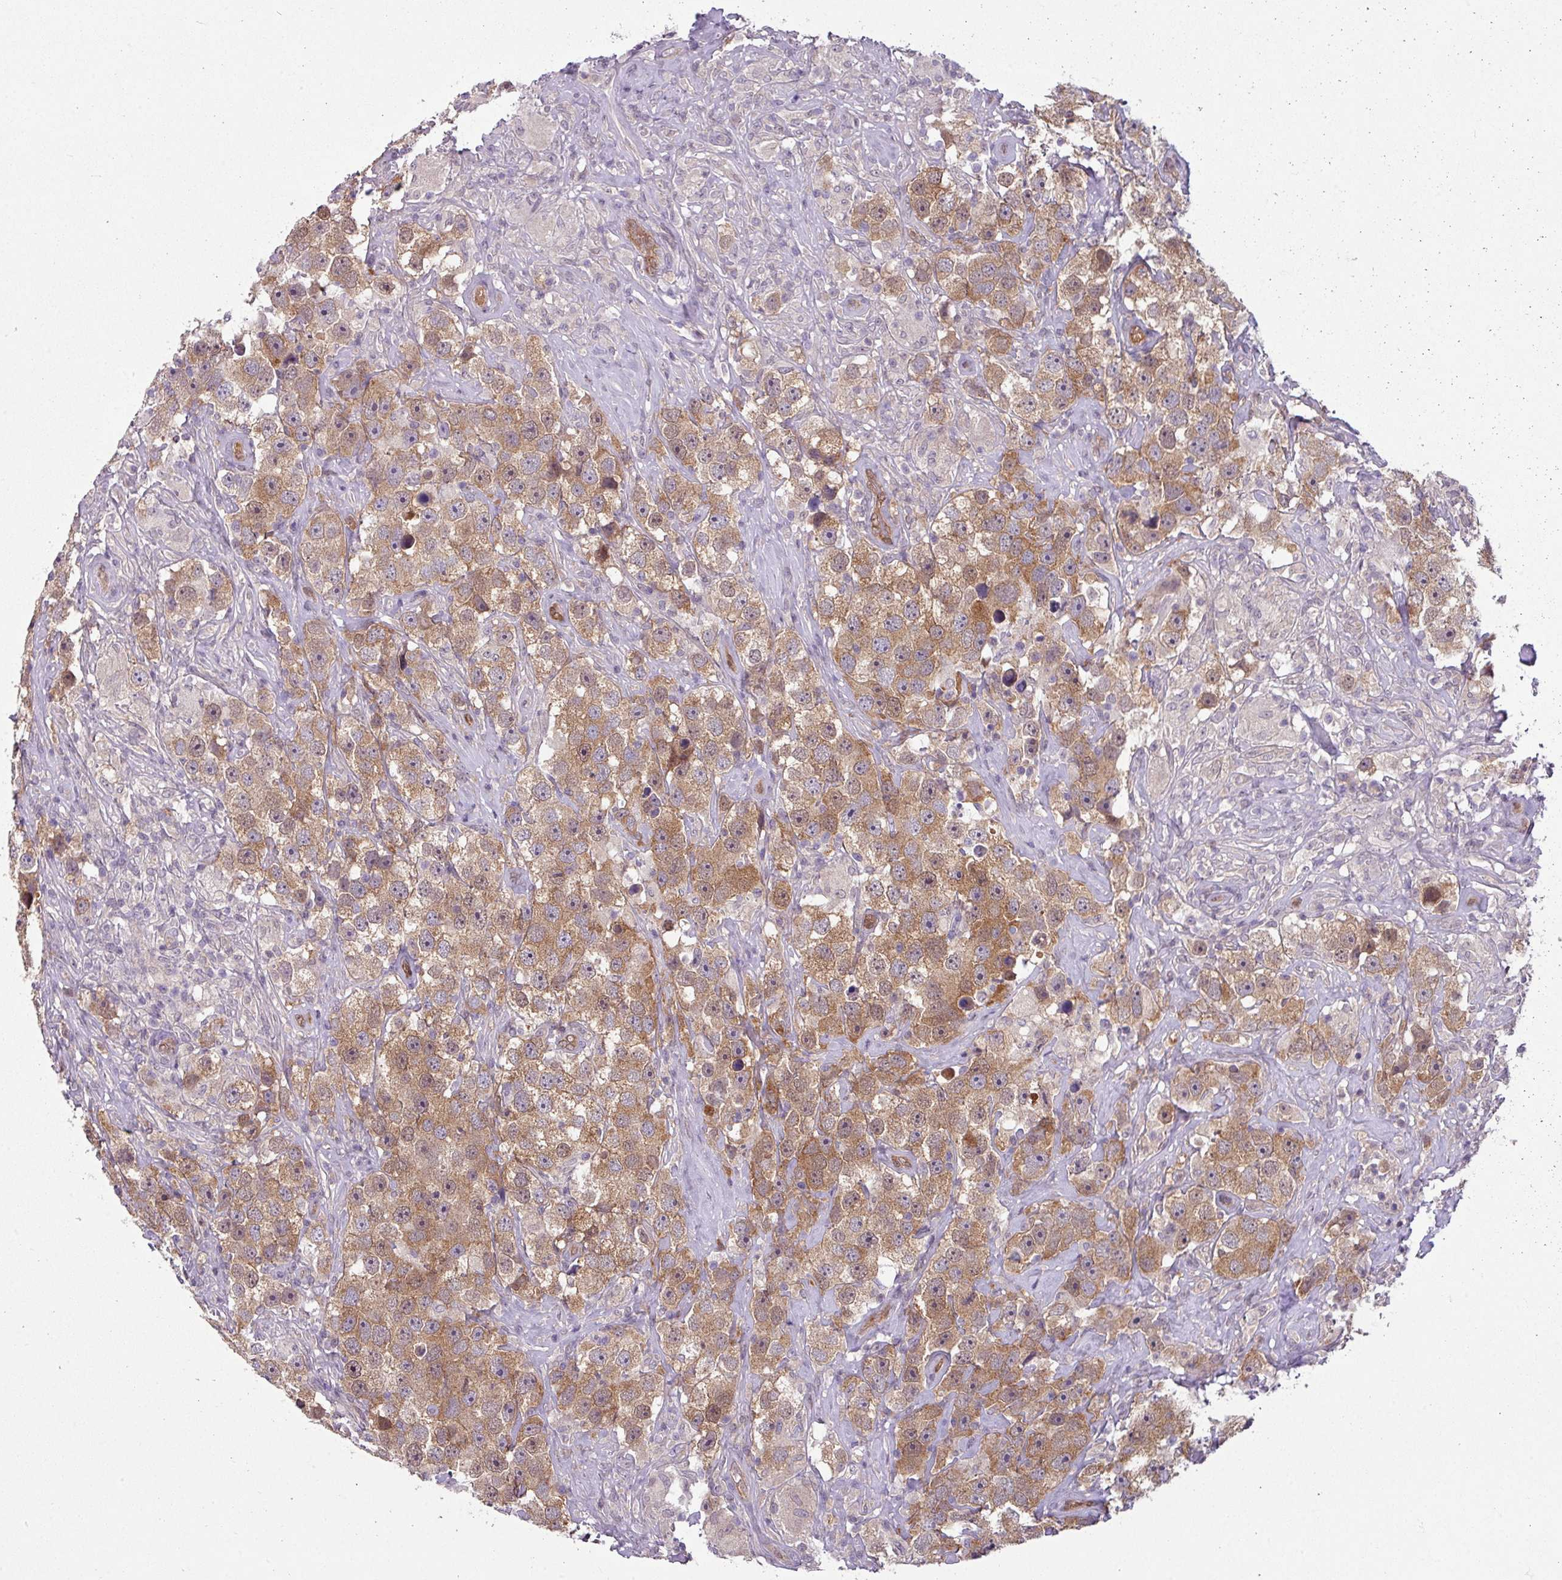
{"staining": {"intensity": "moderate", "quantity": ">75%", "location": "cytoplasmic/membranous"}, "tissue": "testis cancer", "cell_type": "Tumor cells", "image_type": "cancer", "snomed": [{"axis": "morphology", "description": "Seminoma, NOS"}, {"axis": "topography", "description": "Testis"}], "caption": "Moderate cytoplasmic/membranous positivity is present in approximately >75% of tumor cells in testis cancer (seminoma).", "gene": "TTLL12", "patient": {"sex": "male", "age": 49}}